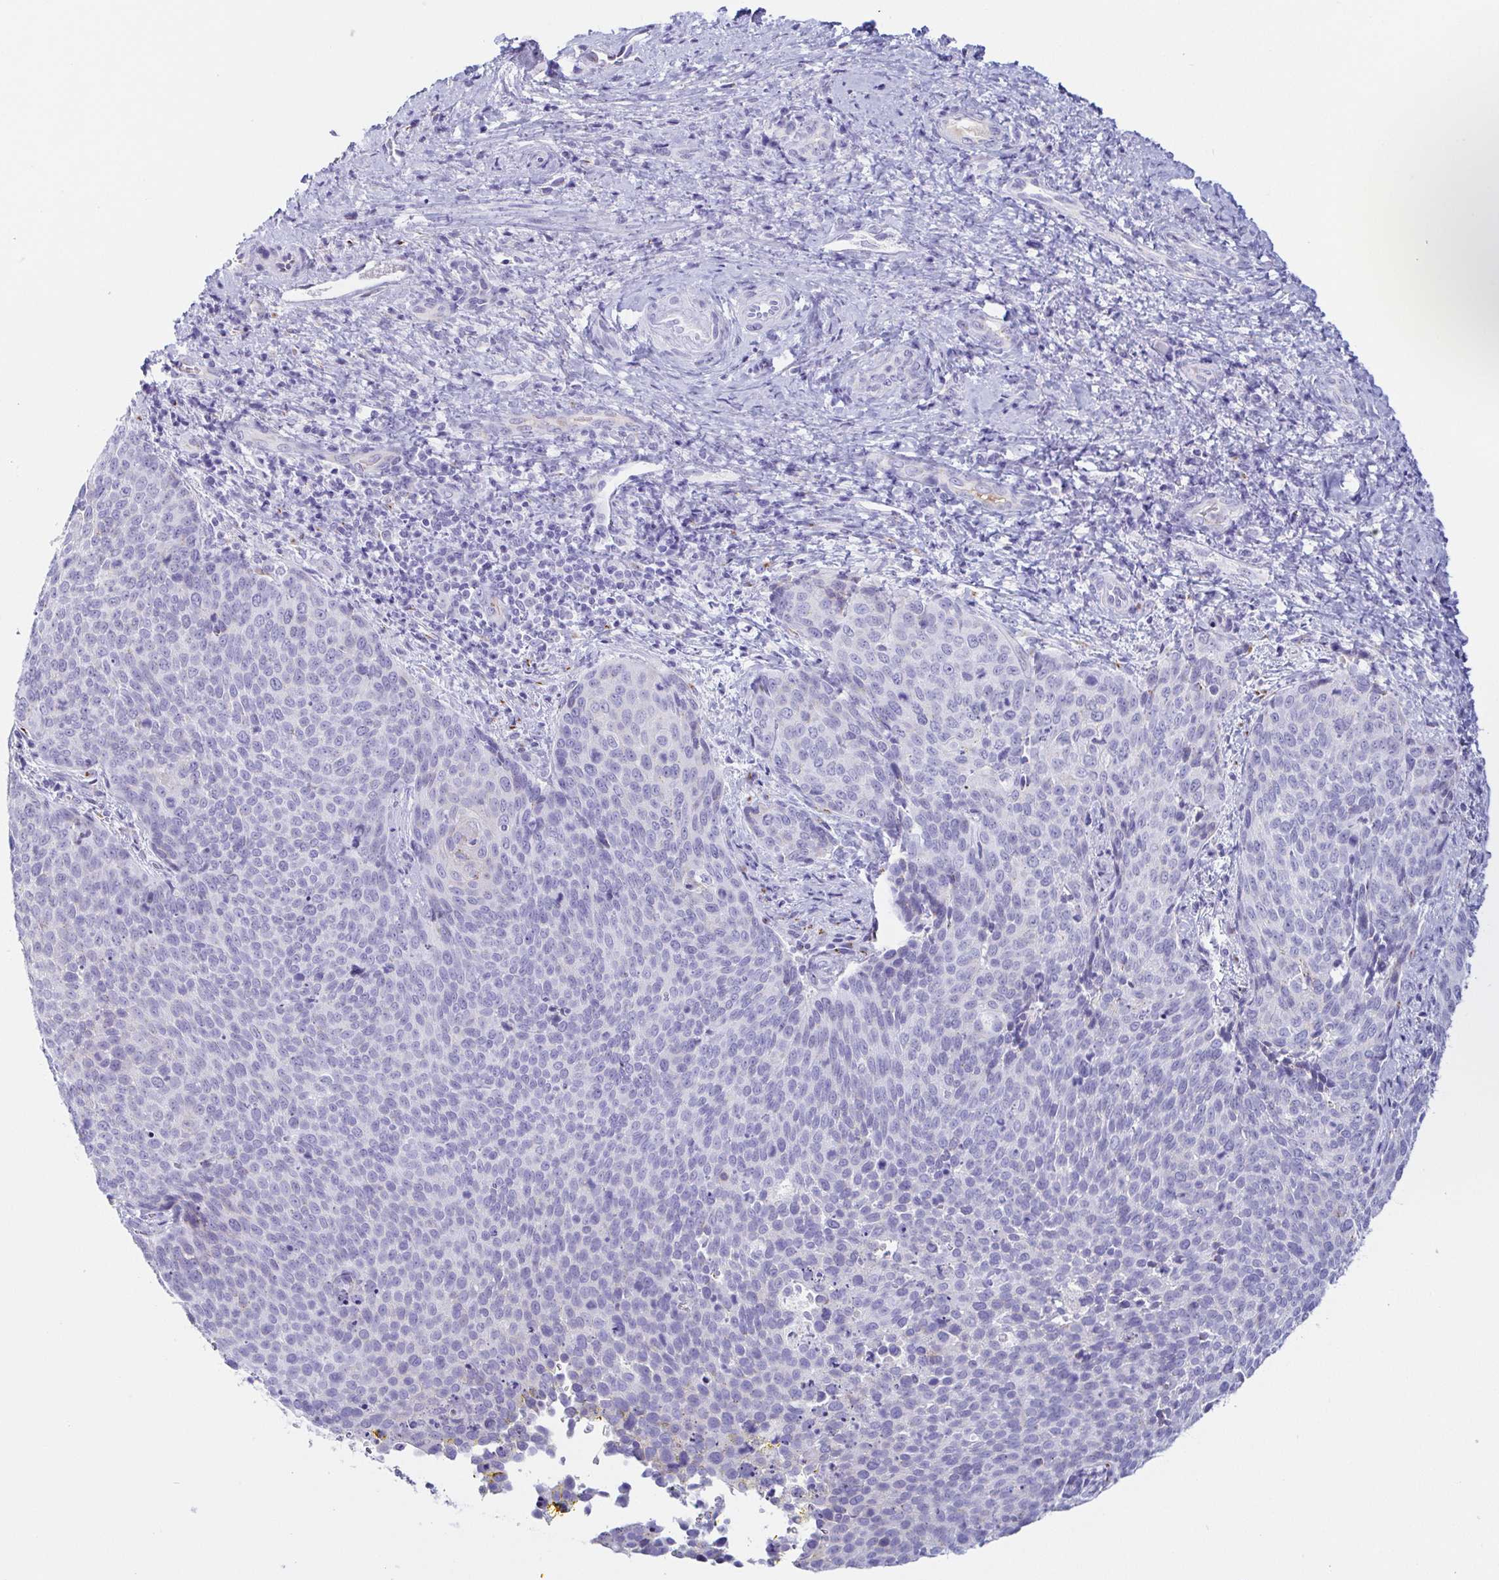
{"staining": {"intensity": "negative", "quantity": "none", "location": "none"}, "tissue": "cervical cancer", "cell_type": "Tumor cells", "image_type": "cancer", "snomed": [{"axis": "morphology", "description": "Squamous cell carcinoma, NOS"}, {"axis": "topography", "description": "Cervix"}], "caption": "A micrograph of squamous cell carcinoma (cervical) stained for a protein reveals no brown staining in tumor cells.", "gene": "LDLRAD1", "patient": {"sex": "female", "age": 34}}